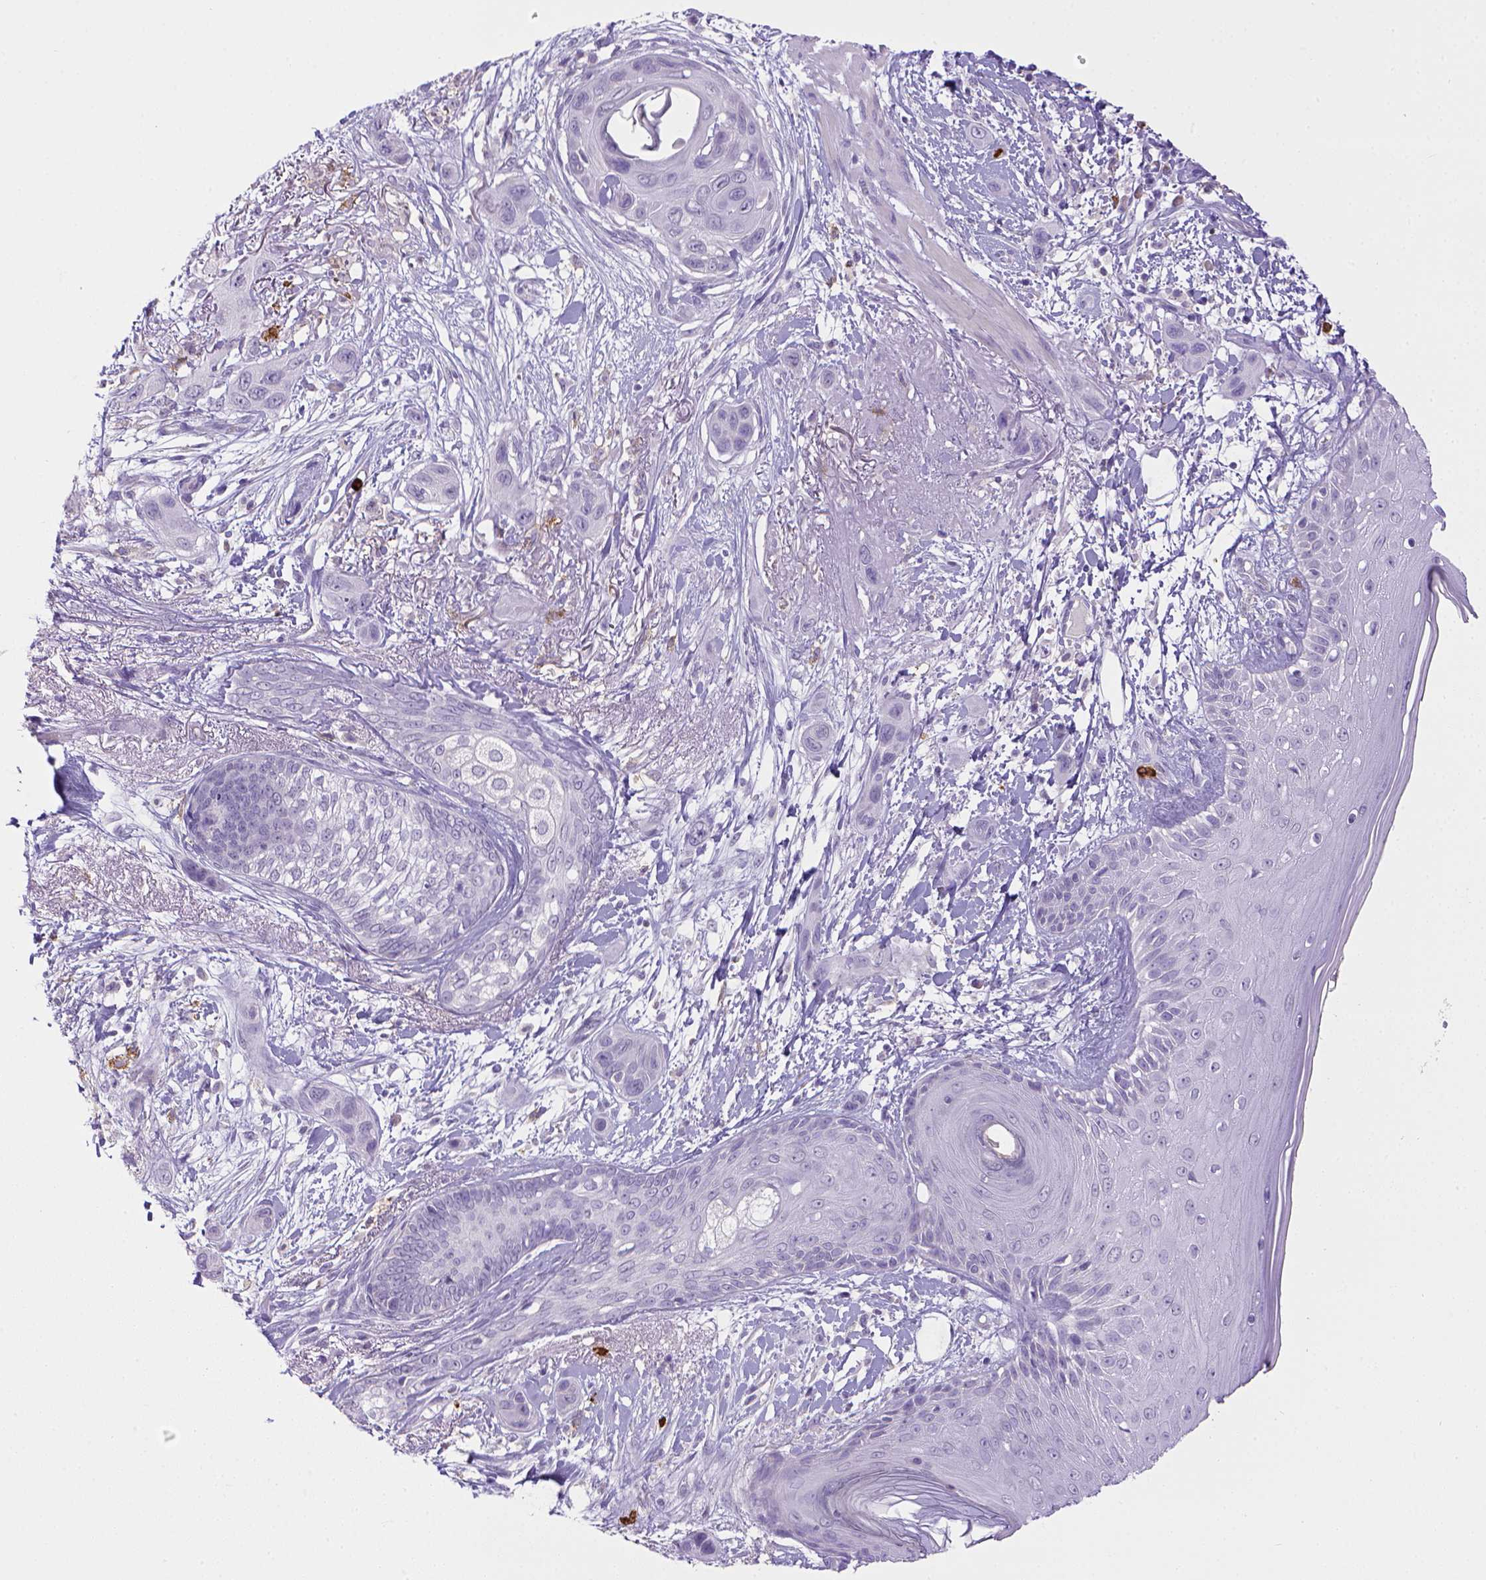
{"staining": {"intensity": "negative", "quantity": "none", "location": "none"}, "tissue": "skin cancer", "cell_type": "Tumor cells", "image_type": "cancer", "snomed": [{"axis": "morphology", "description": "Squamous cell carcinoma, NOS"}, {"axis": "topography", "description": "Skin"}], "caption": "DAB (3,3'-diaminobenzidine) immunohistochemical staining of human skin cancer exhibits no significant staining in tumor cells.", "gene": "ITGAM", "patient": {"sex": "male", "age": 79}}